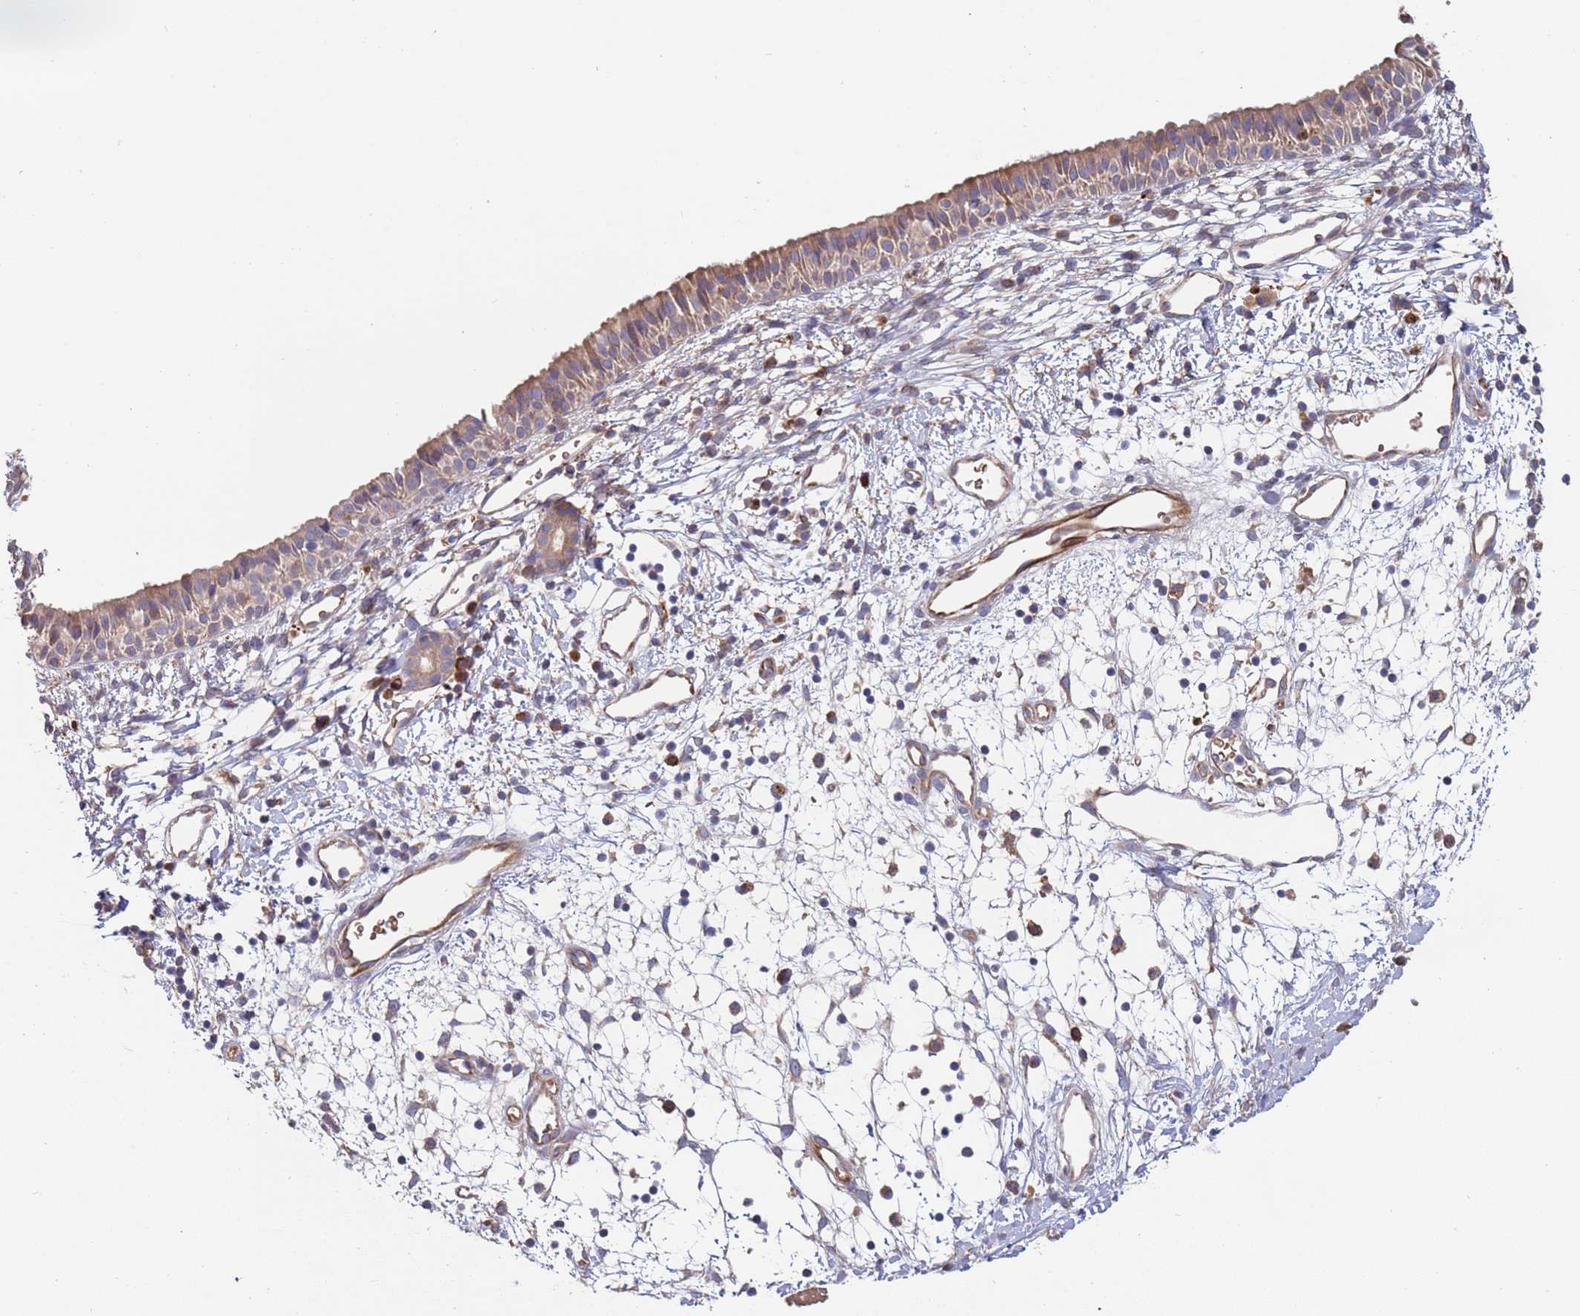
{"staining": {"intensity": "weak", "quantity": ">75%", "location": "cytoplasmic/membranous"}, "tissue": "nasopharynx", "cell_type": "Respiratory epithelial cells", "image_type": "normal", "snomed": [{"axis": "morphology", "description": "Normal tissue, NOS"}, {"axis": "topography", "description": "Nasopharynx"}], "caption": "Protein staining shows weak cytoplasmic/membranous positivity in about >75% of respiratory epithelial cells in unremarkable nasopharynx.", "gene": "MALRD1", "patient": {"sex": "male", "age": 22}}